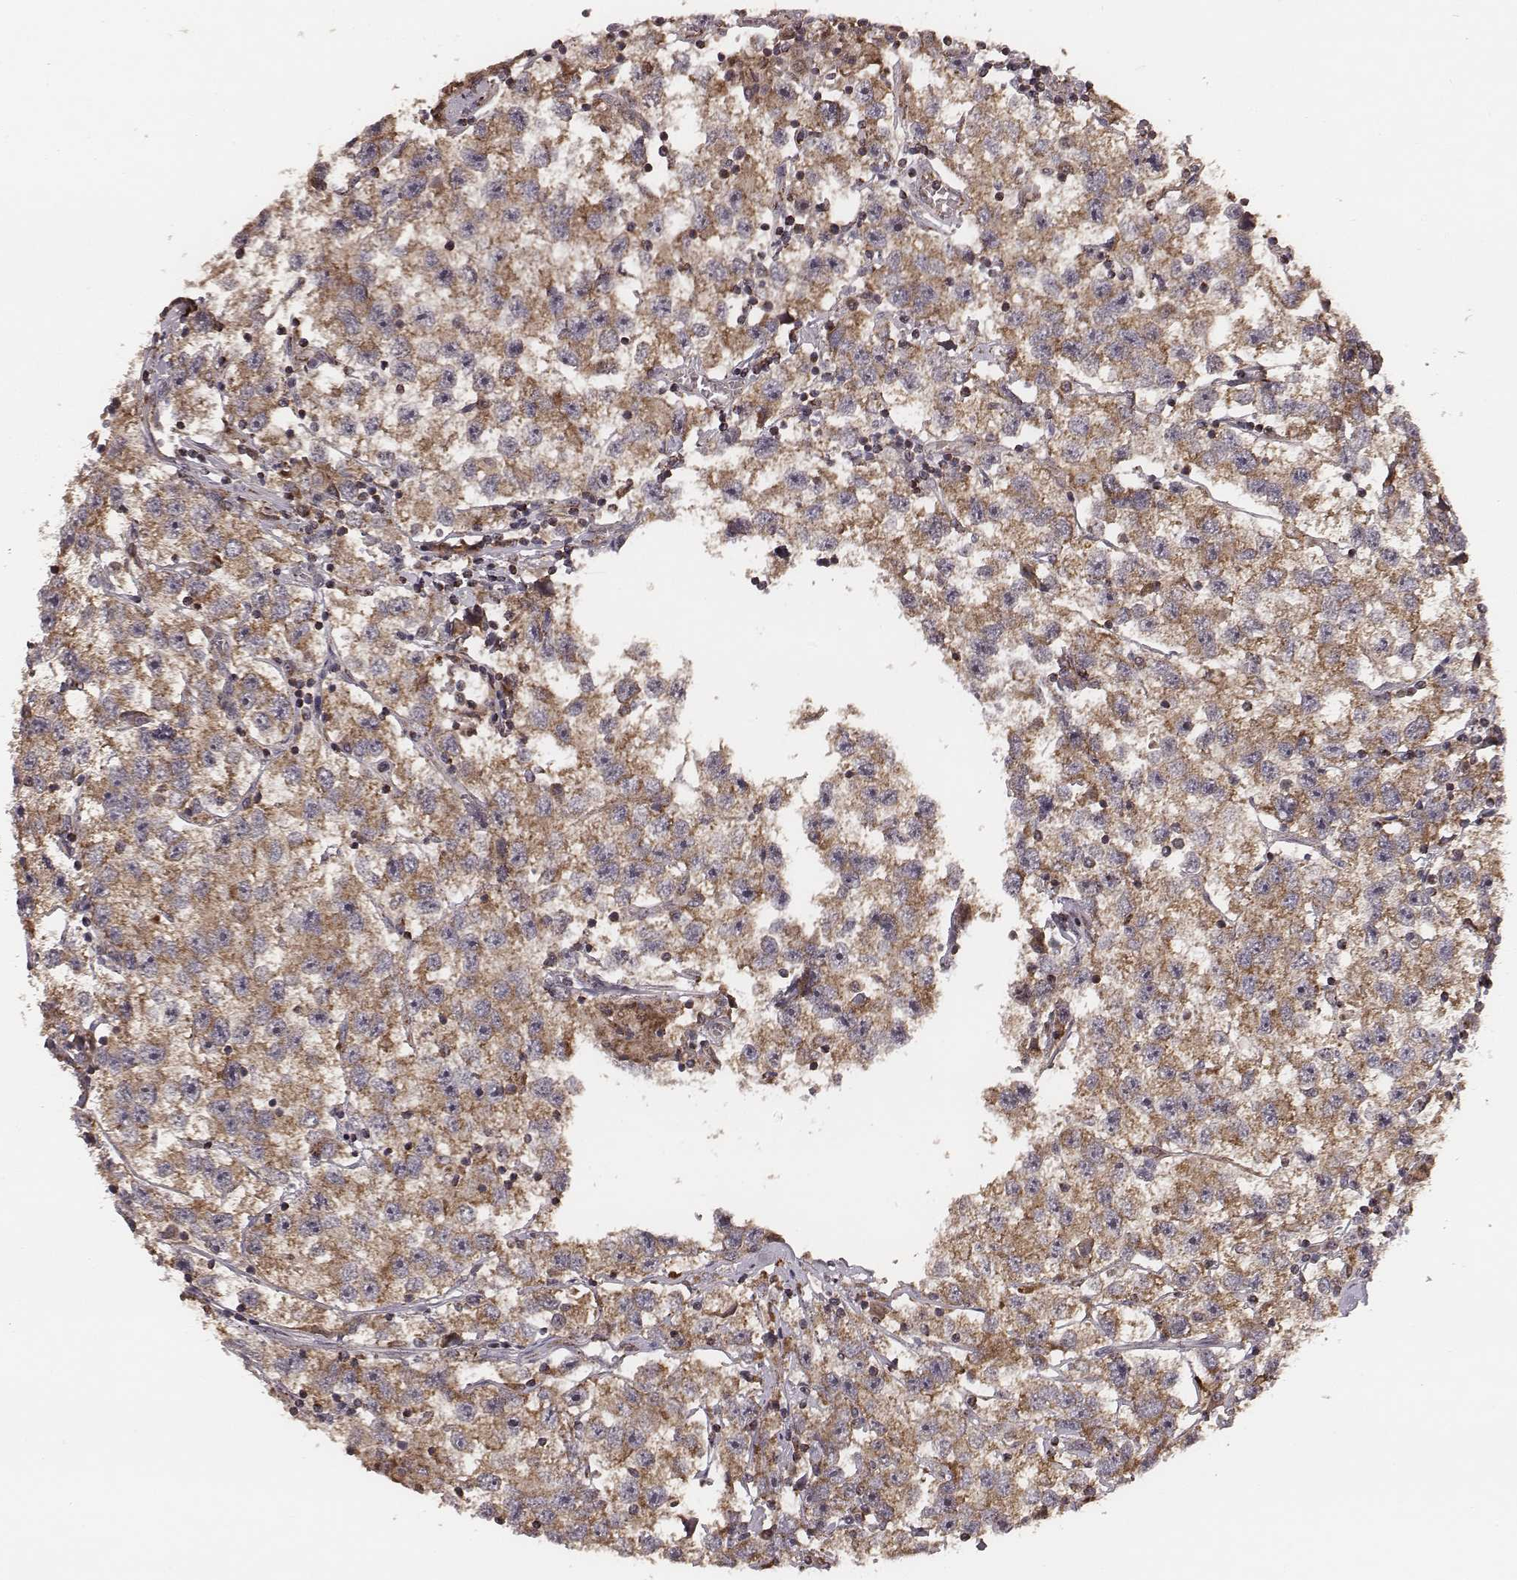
{"staining": {"intensity": "moderate", "quantity": "25%-75%", "location": "cytoplasmic/membranous"}, "tissue": "testis cancer", "cell_type": "Tumor cells", "image_type": "cancer", "snomed": [{"axis": "morphology", "description": "Seminoma, NOS"}, {"axis": "topography", "description": "Testis"}], "caption": "About 25%-75% of tumor cells in testis seminoma reveal moderate cytoplasmic/membranous protein staining as visualized by brown immunohistochemical staining.", "gene": "ZDHHC21", "patient": {"sex": "male", "age": 26}}